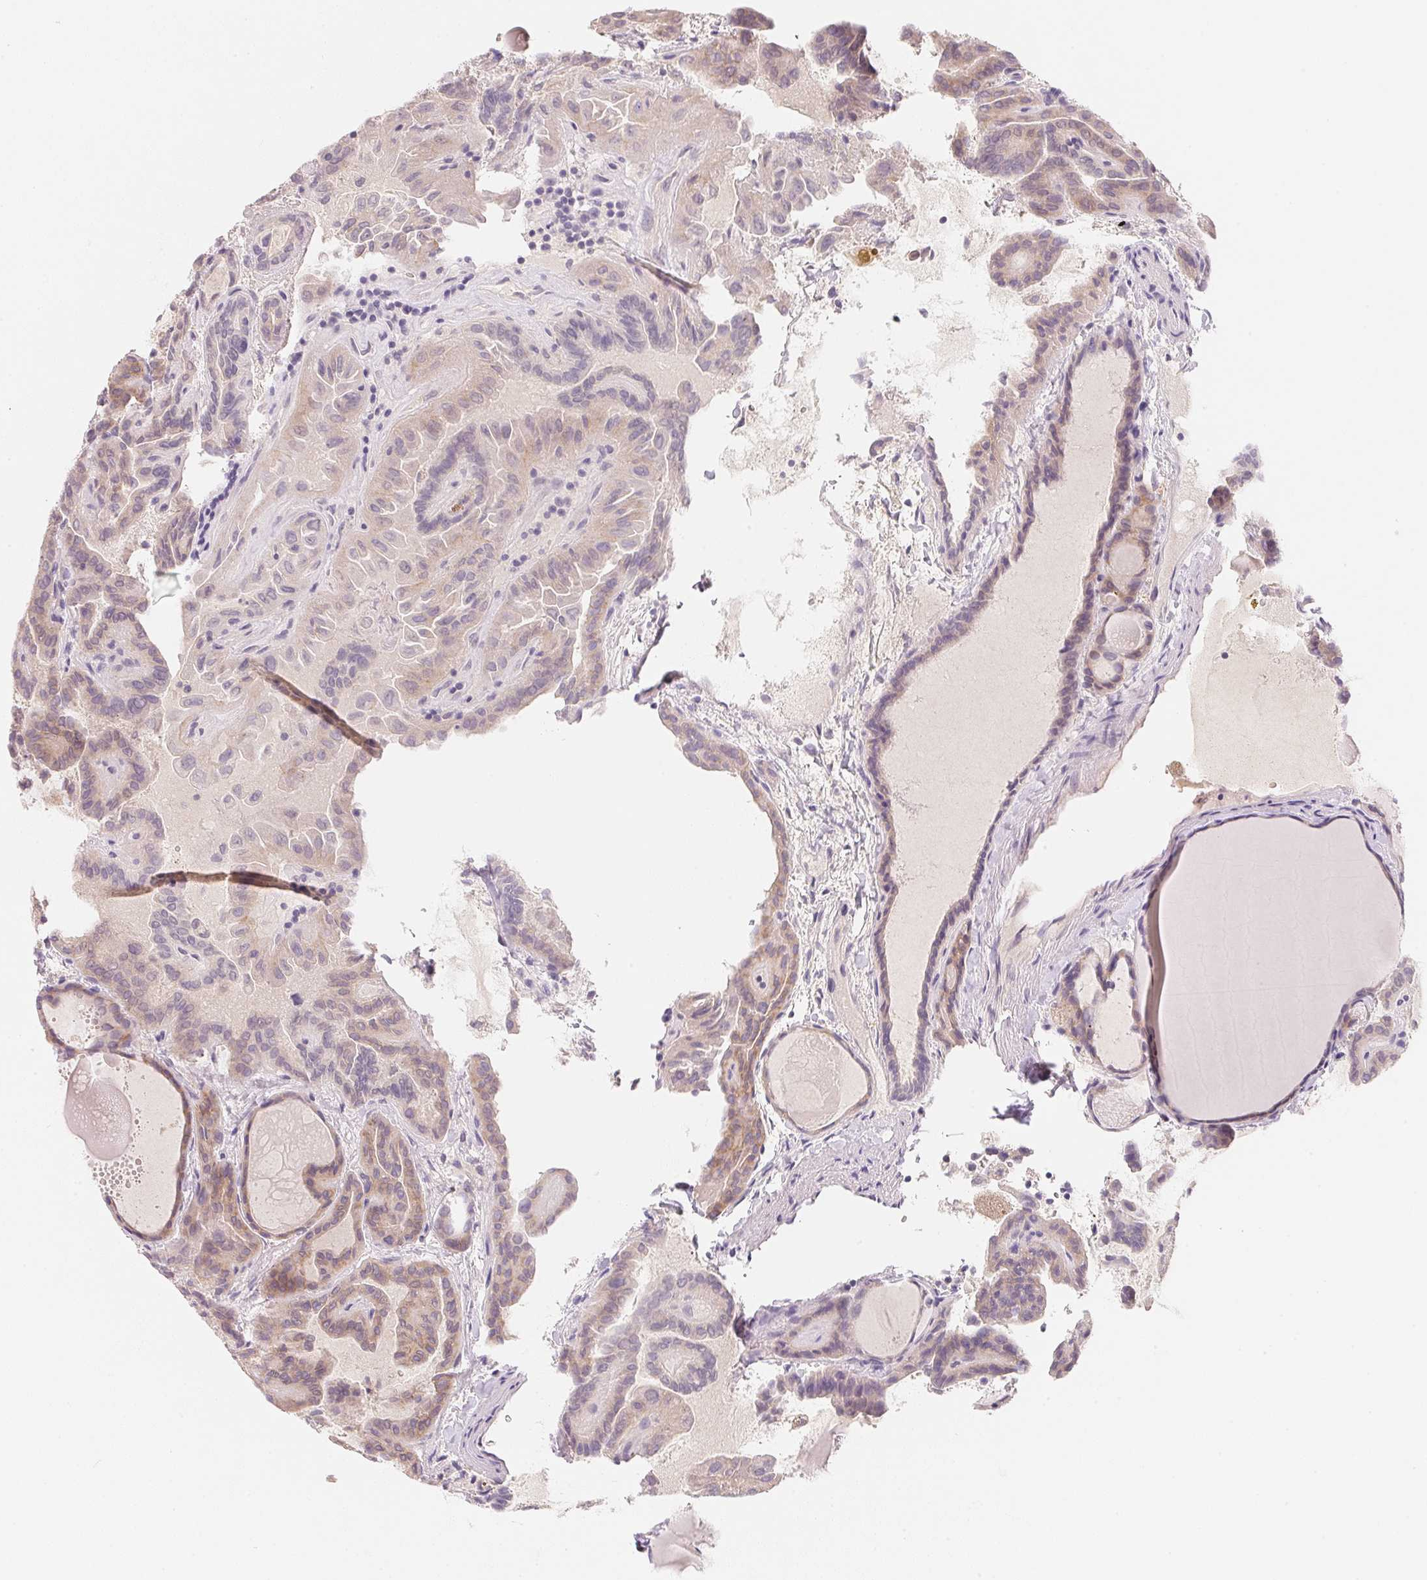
{"staining": {"intensity": "weak", "quantity": "25%-75%", "location": "cytoplasmic/membranous"}, "tissue": "thyroid cancer", "cell_type": "Tumor cells", "image_type": "cancer", "snomed": [{"axis": "morphology", "description": "Papillary adenocarcinoma, NOS"}, {"axis": "topography", "description": "Thyroid gland"}], "caption": "Tumor cells exhibit low levels of weak cytoplasmic/membranous positivity in approximately 25%-75% of cells in human papillary adenocarcinoma (thyroid). The protein is shown in brown color, while the nuclei are stained blue.", "gene": "MCOLN3", "patient": {"sex": "female", "age": 46}}